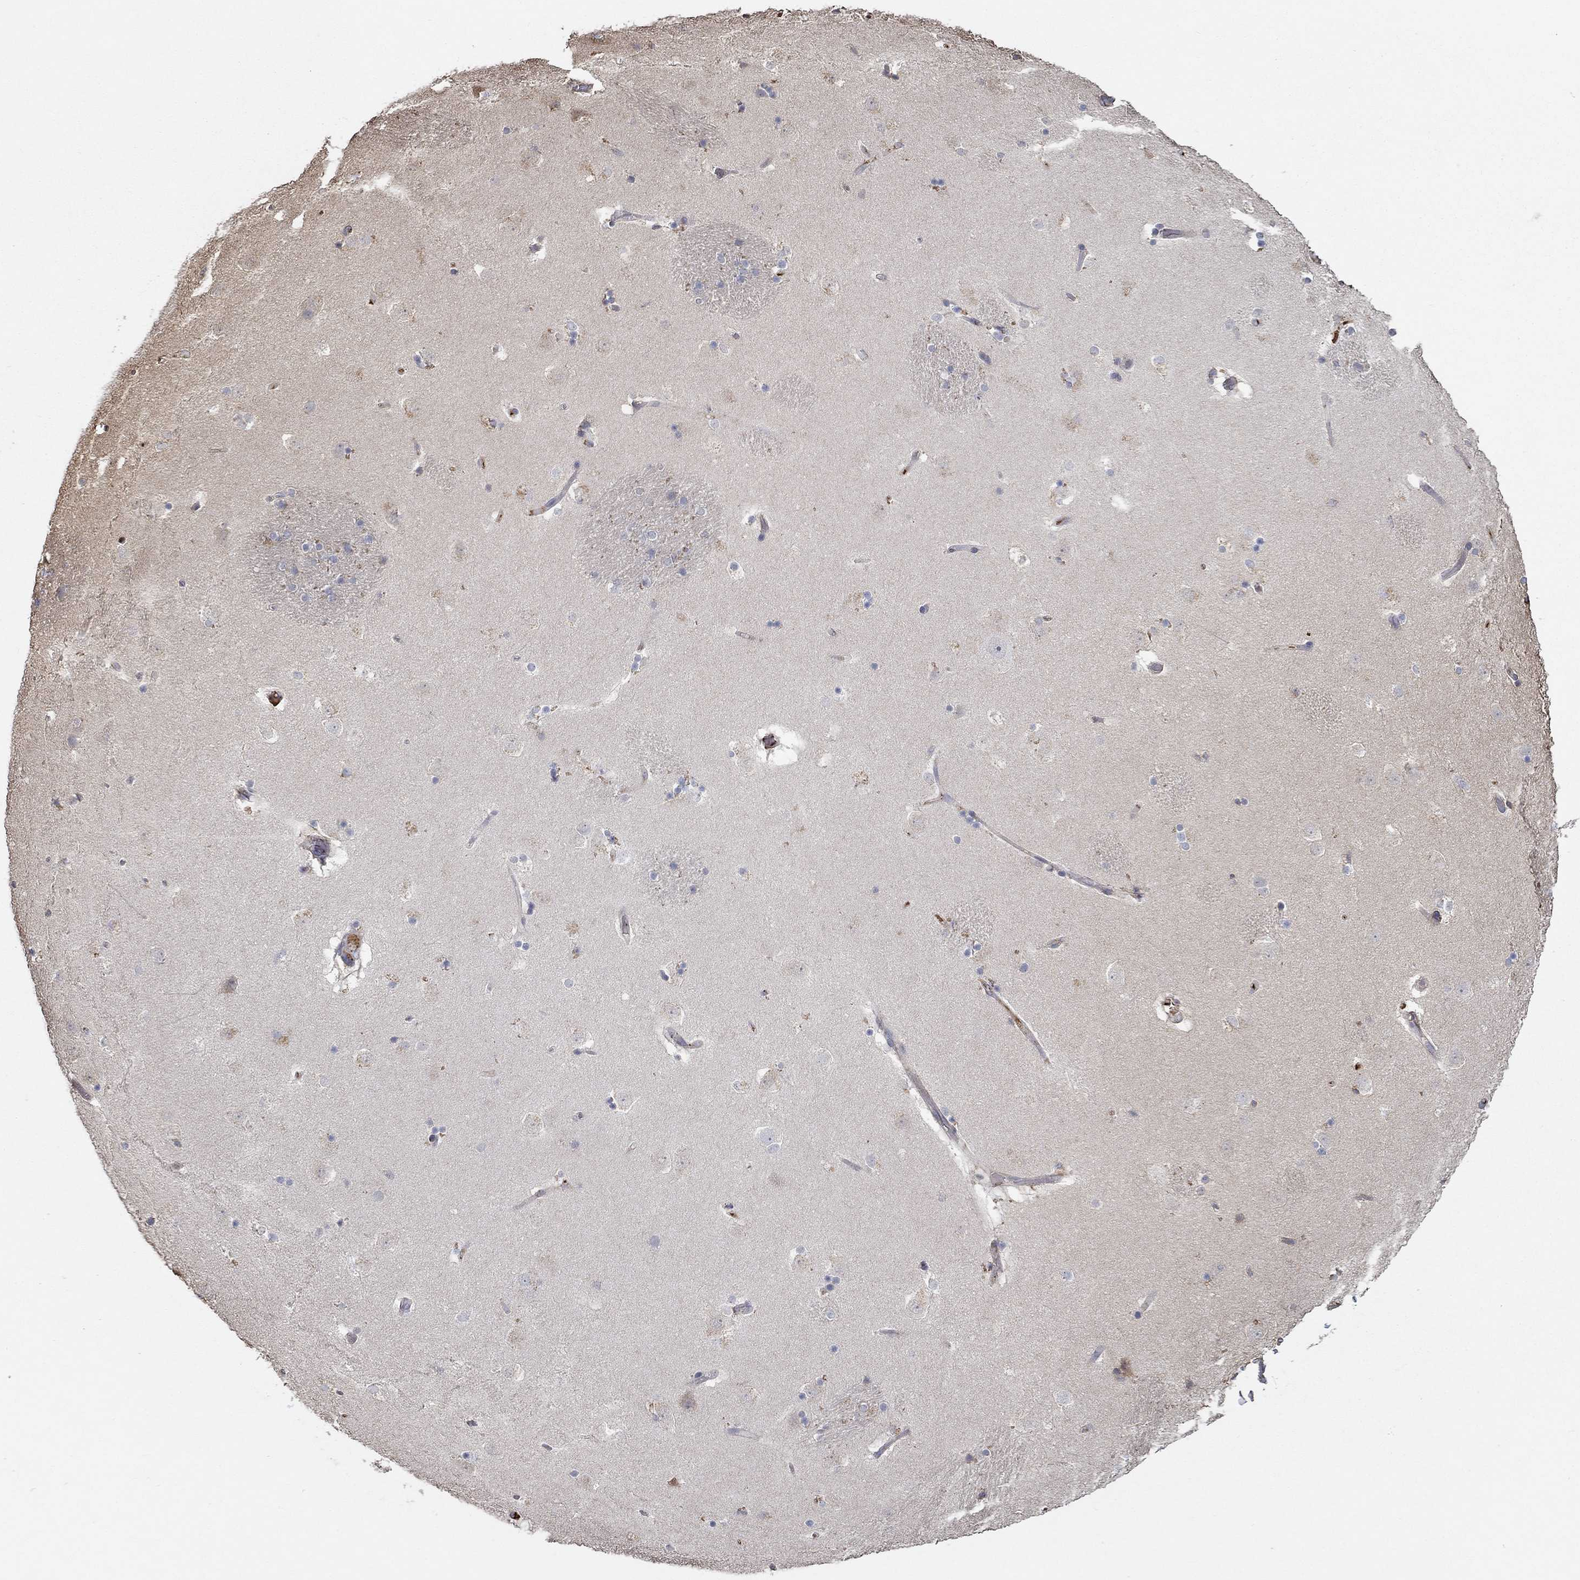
{"staining": {"intensity": "negative", "quantity": "none", "location": "none"}, "tissue": "caudate", "cell_type": "Glial cells", "image_type": "normal", "snomed": [{"axis": "morphology", "description": "Normal tissue, NOS"}, {"axis": "topography", "description": "Lateral ventricle wall"}], "caption": "Immunohistochemistry of normal caudate shows no staining in glial cells.", "gene": "IL10", "patient": {"sex": "male", "age": 51}}